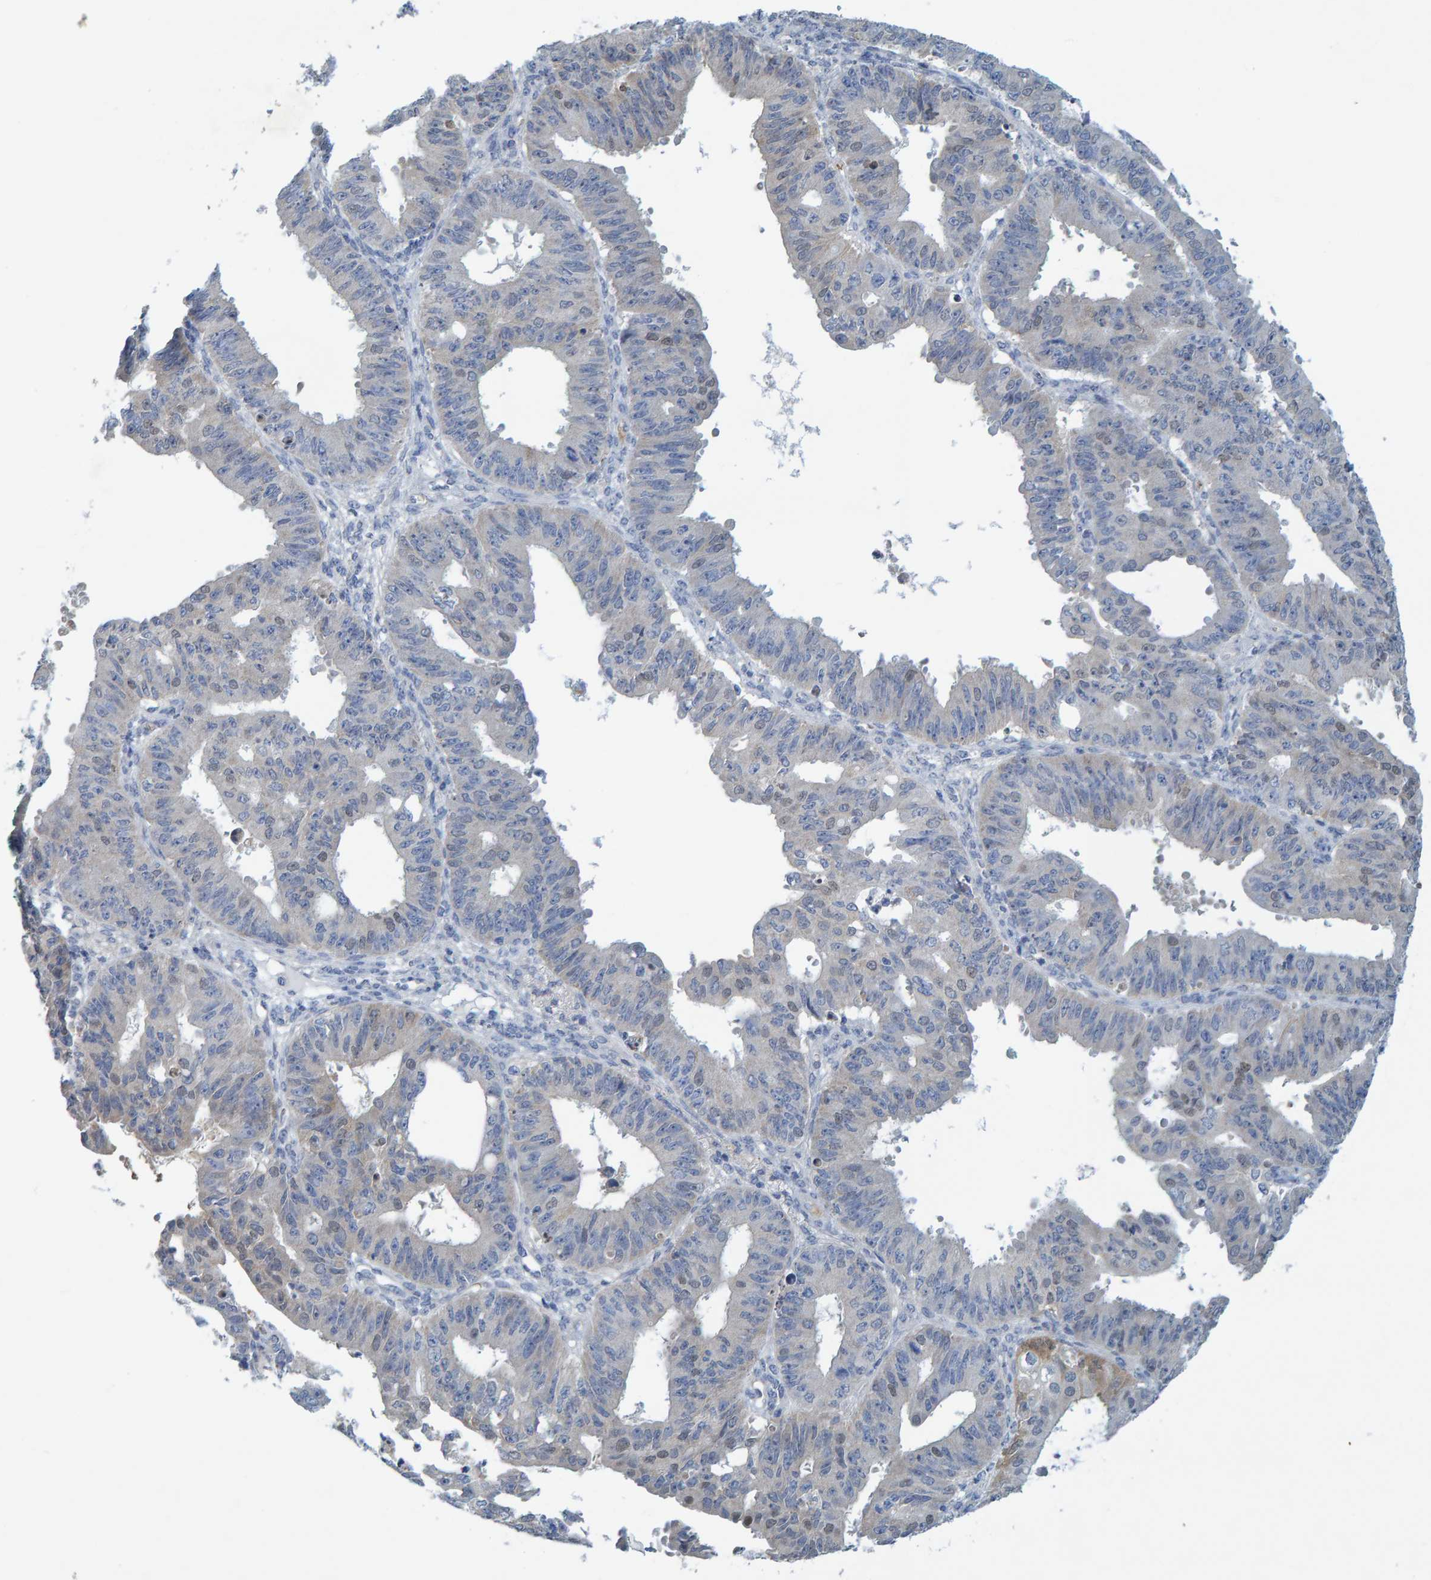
{"staining": {"intensity": "negative", "quantity": "none", "location": "none"}, "tissue": "ovarian cancer", "cell_type": "Tumor cells", "image_type": "cancer", "snomed": [{"axis": "morphology", "description": "Carcinoma, endometroid"}, {"axis": "topography", "description": "Ovary"}], "caption": "There is no significant expression in tumor cells of ovarian cancer.", "gene": "ALAD", "patient": {"sex": "female", "age": 42}}